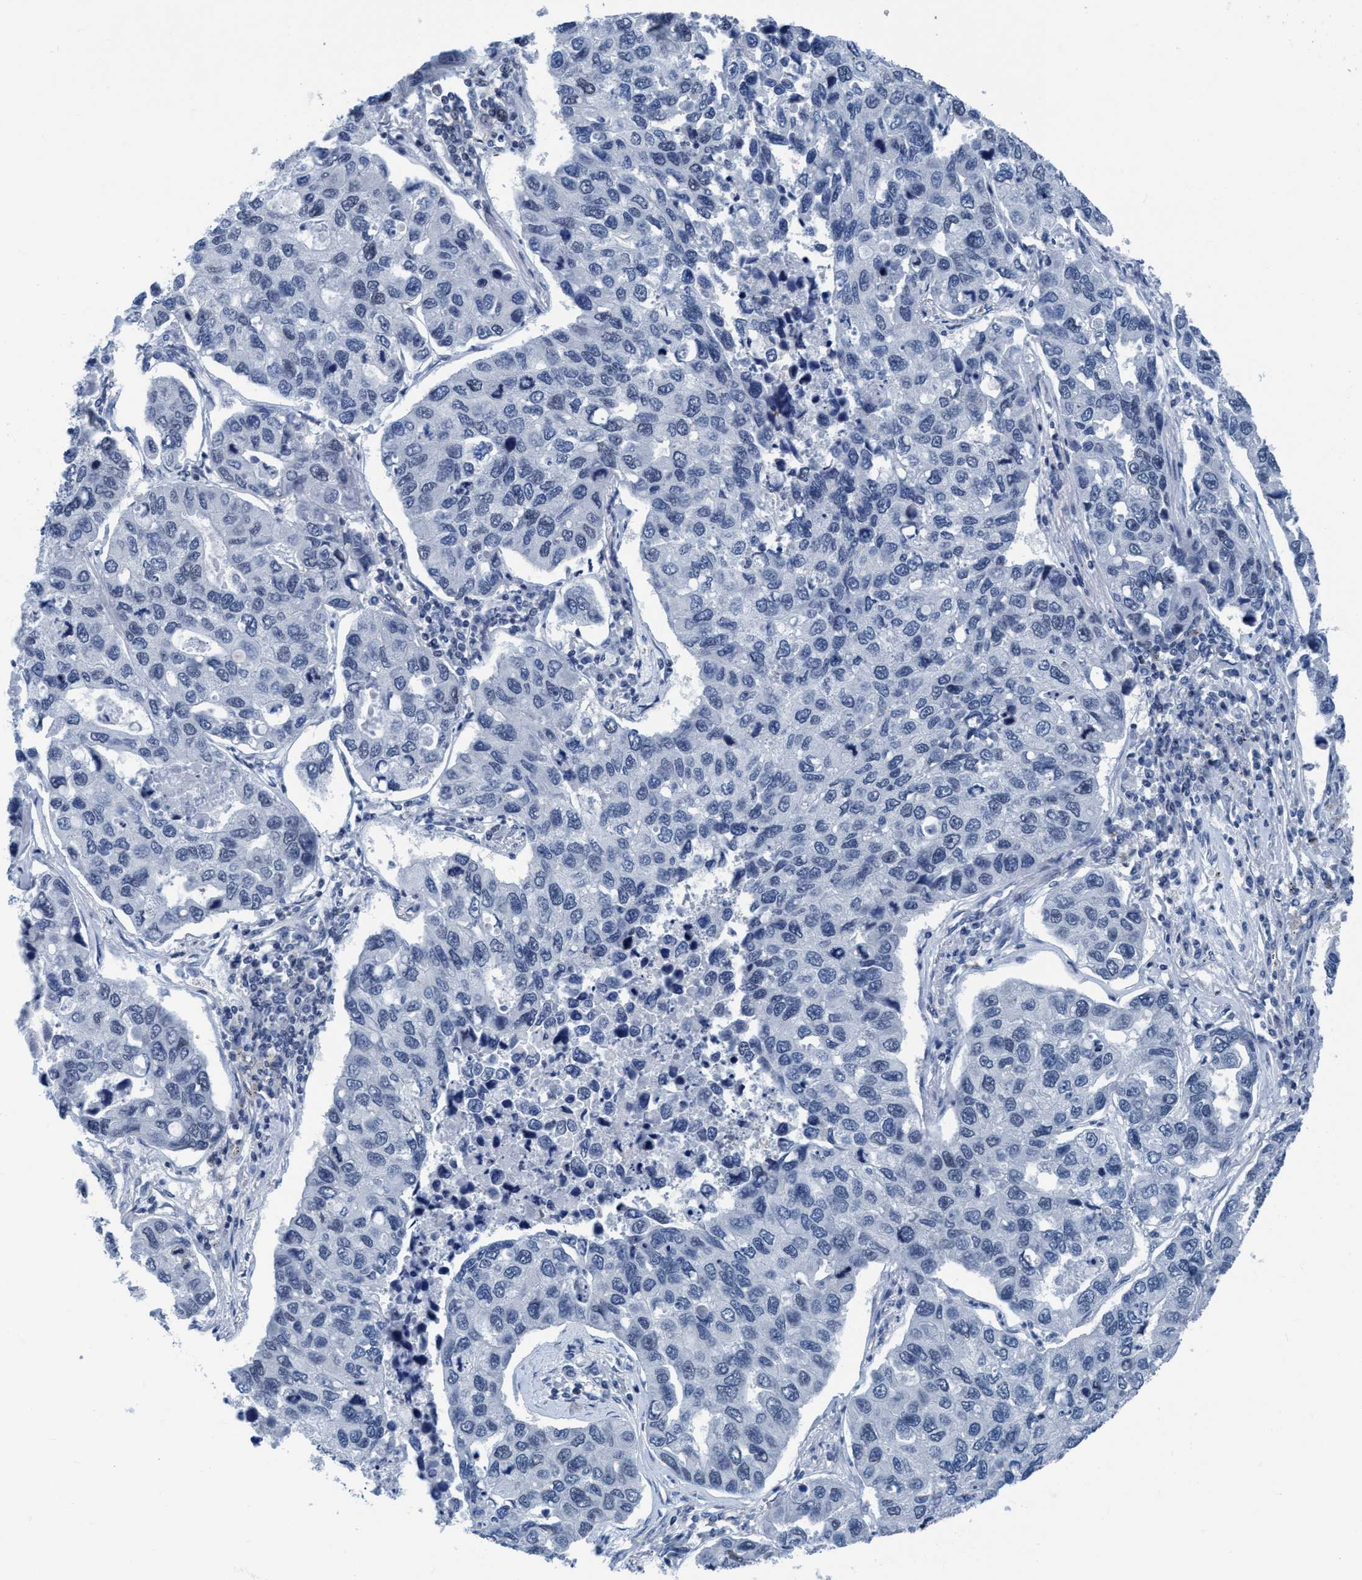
{"staining": {"intensity": "negative", "quantity": "none", "location": "none"}, "tissue": "lung cancer", "cell_type": "Tumor cells", "image_type": "cancer", "snomed": [{"axis": "morphology", "description": "Adenocarcinoma, NOS"}, {"axis": "topography", "description": "Lung"}], "caption": "Immunohistochemical staining of lung adenocarcinoma displays no significant positivity in tumor cells.", "gene": "DNAI1", "patient": {"sex": "male", "age": 64}}